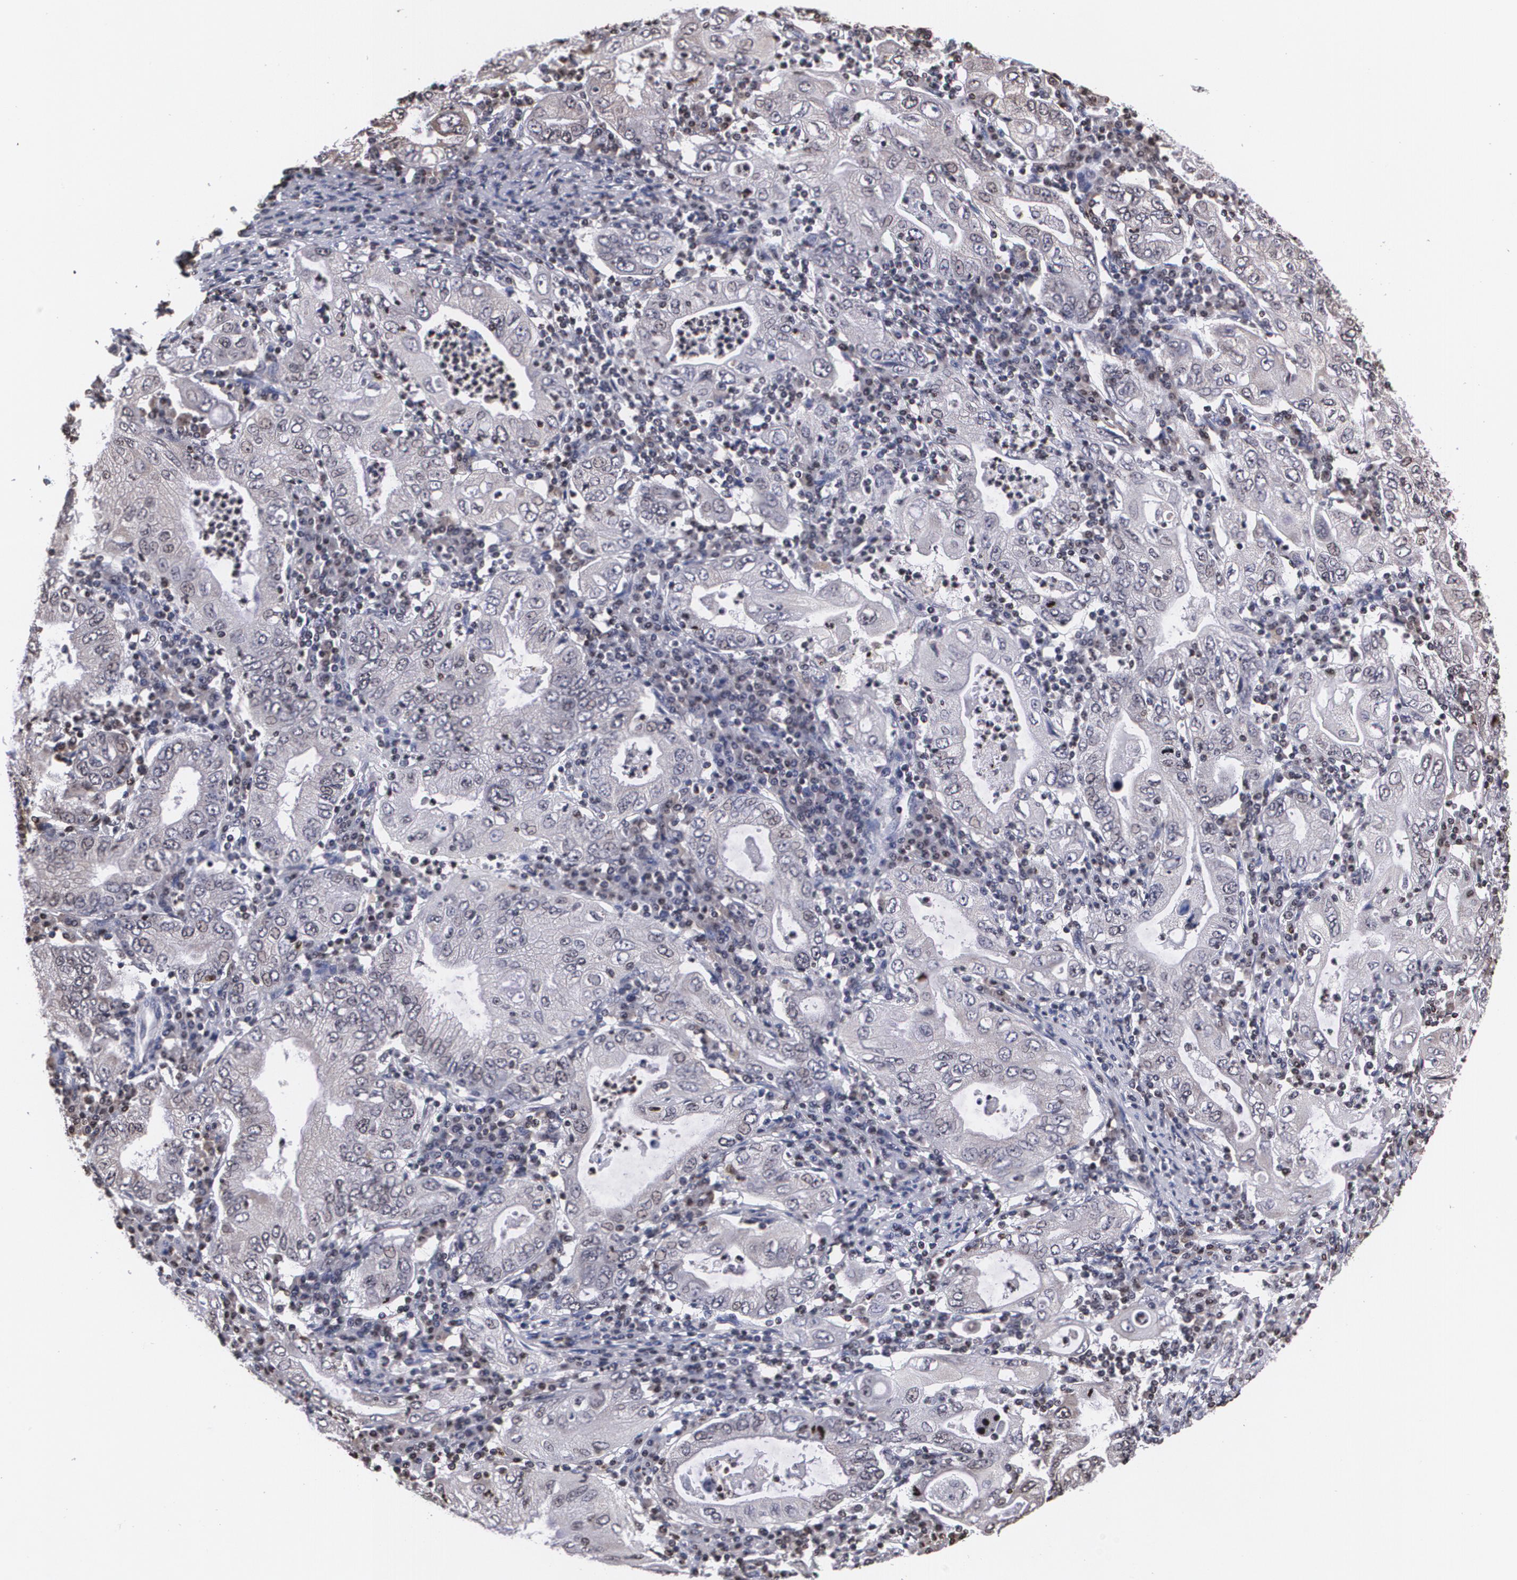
{"staining": {"intensity": "negative", "quantity": "none", "location": "none"}, "tissue": "stomach cancer", "cell_type": "Tumor cells", "image_type": "cancer", "snomed": [{"axis": "morphology", "description": "Normal tissue, NOS"}, {"axis": "morphology", "description": "Adenocarcinoma, NOS"}, {"axis": "topography", "description": "Esophagus"}, {"axis": "topography", "description": "Stomach, upper"}, {"axis": "topography", "description": "Peripheral nerve tissue"}], "caption": "Tumor cells show no significant positivity in stomach cancer (adenocarcinoma).", "gene": "MVP", "patient": {"sex": "male", "age": 62}}